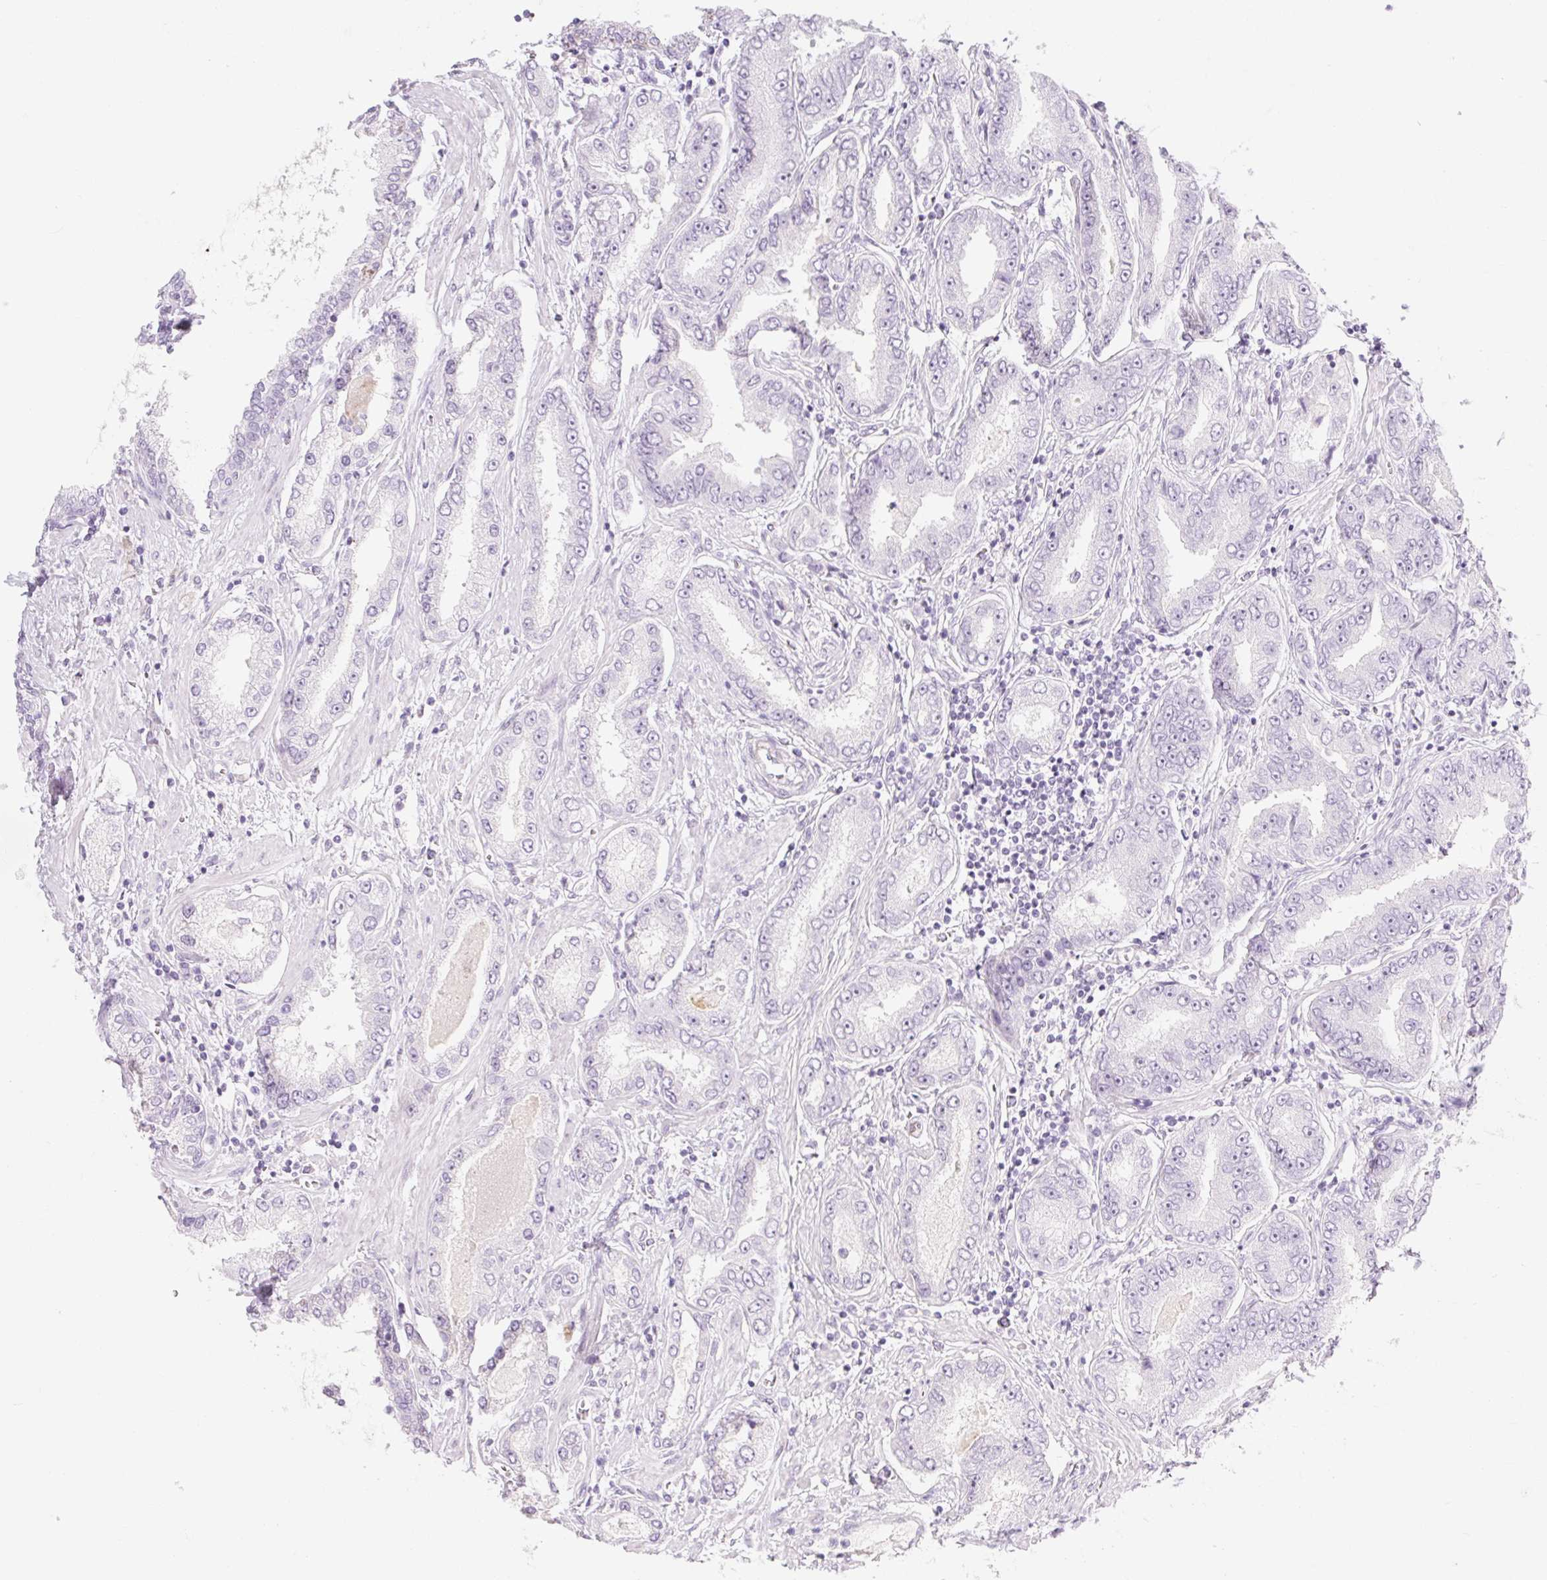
{"staining": {"intensity": "negative", "quantity": "none", "location": "none"}, "tissue": "prostate cancer", "cell_type": "Tumor cells", "image_type": "cancer", "snomed": [{"axis": "morphology", "description": "Adenocarcinoma, High grade"}, {"axis": "topography", "description": "Prostate"}], "caption": "Prostate cancer (adenocarcinoma (high-grade)) stained for a protein using IHC displays no expression tumor cells.", "gene": "TAF1L", "patient": {"sex": "male", "age": 72}}